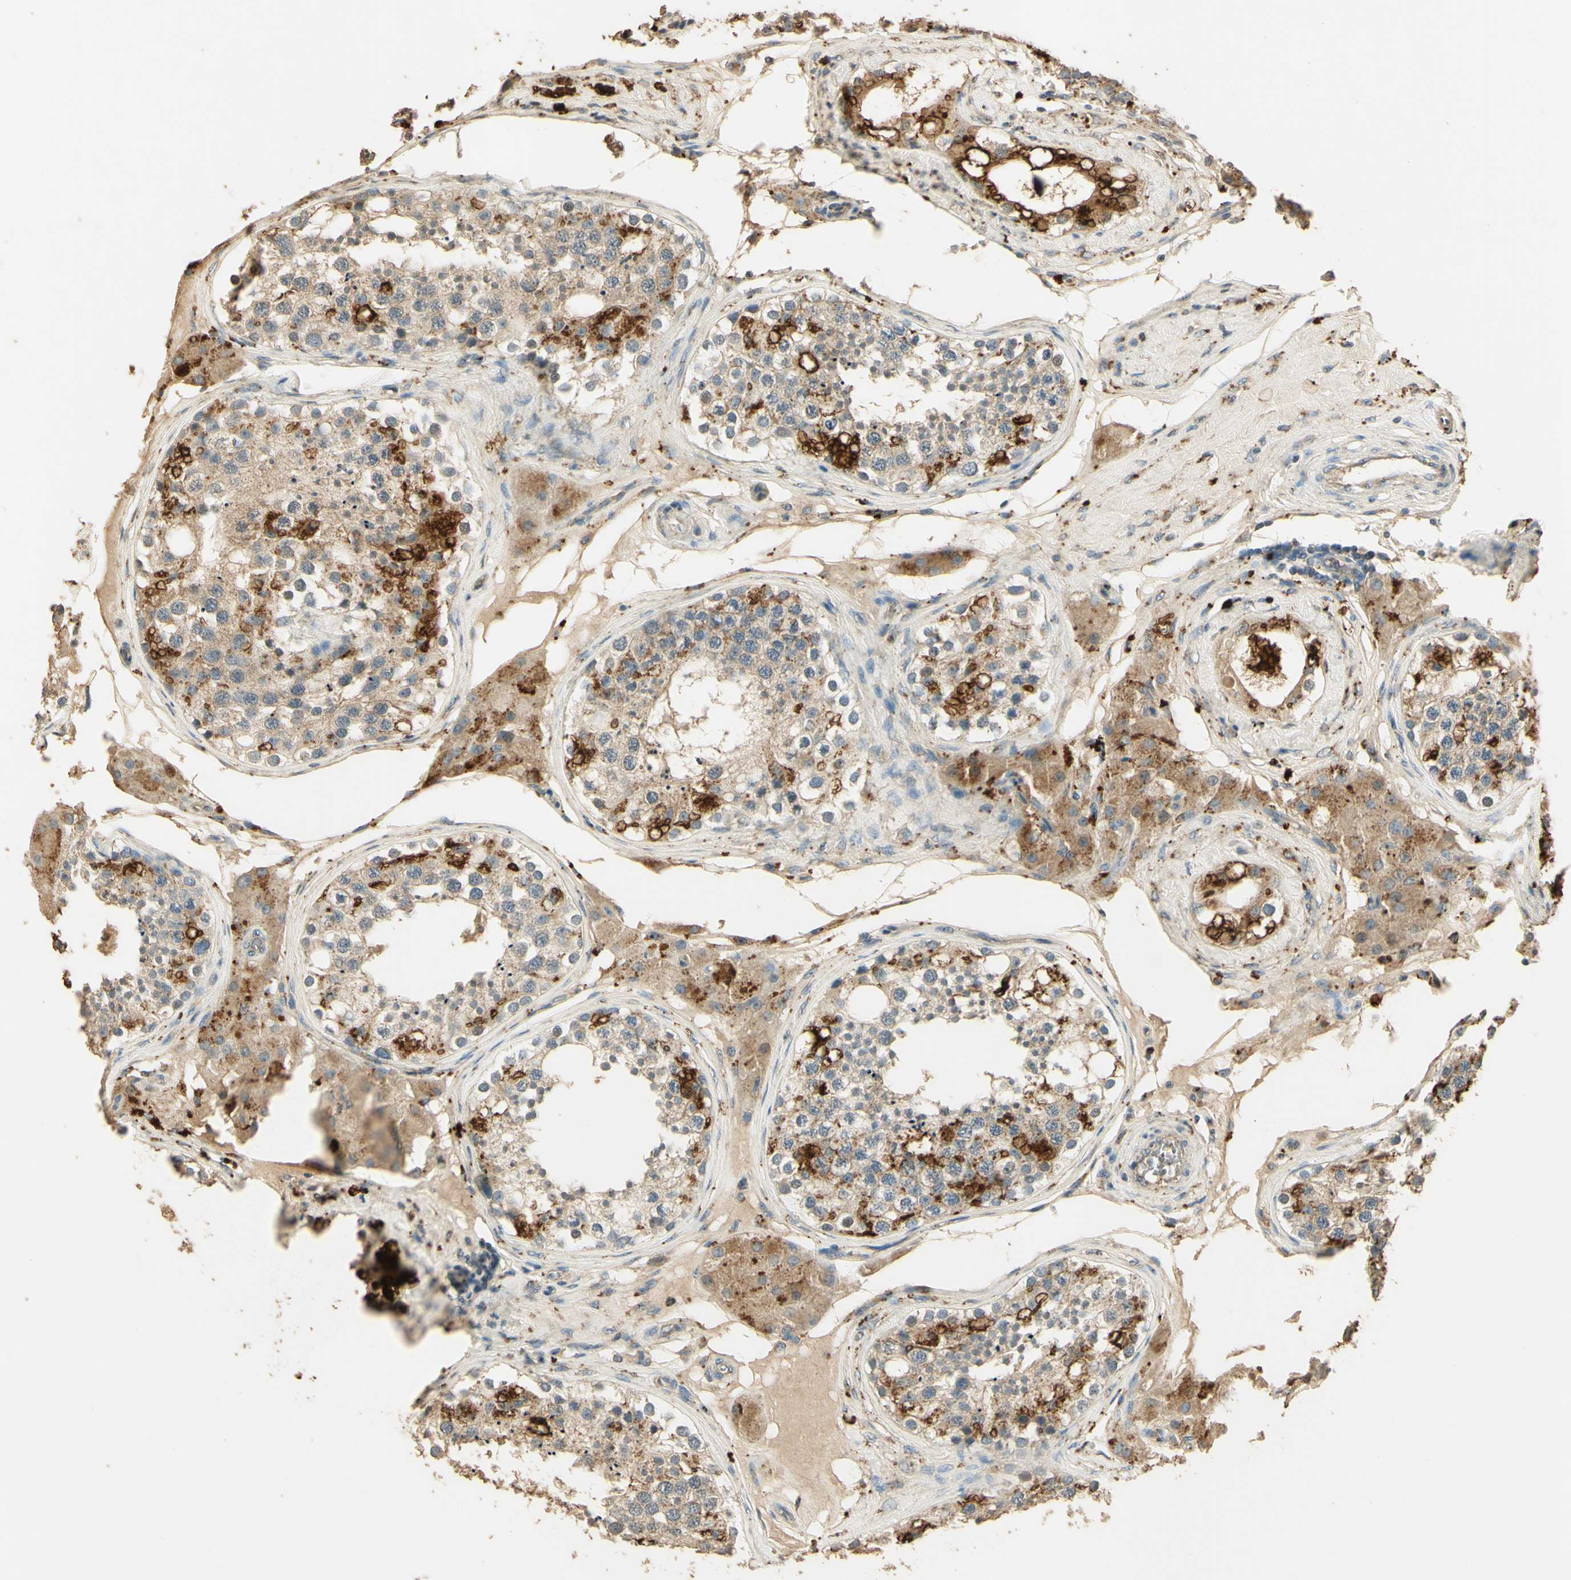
{"staining": {"intensity": "strong", "quantity": "25%-75%", "location": "cytoplasmic/membranous"}, "tissue": "testis", "cell_type": "Cells in seminiferous ducts", "image_type": "normal", "snomed": [{"axis": "morphology", "description": "Normal tissue, NOS"}, {"axis": "topography", "description": "Testis"}], "caption": "Testis stained with DAB IHC reveals high levels of strong cytoplasmic/membranous expression in approximately 25%-75% of cells in seminiferous ducts.", "gene": "ARHGEF17", "patient": {"sex": "male", "age": 68}}